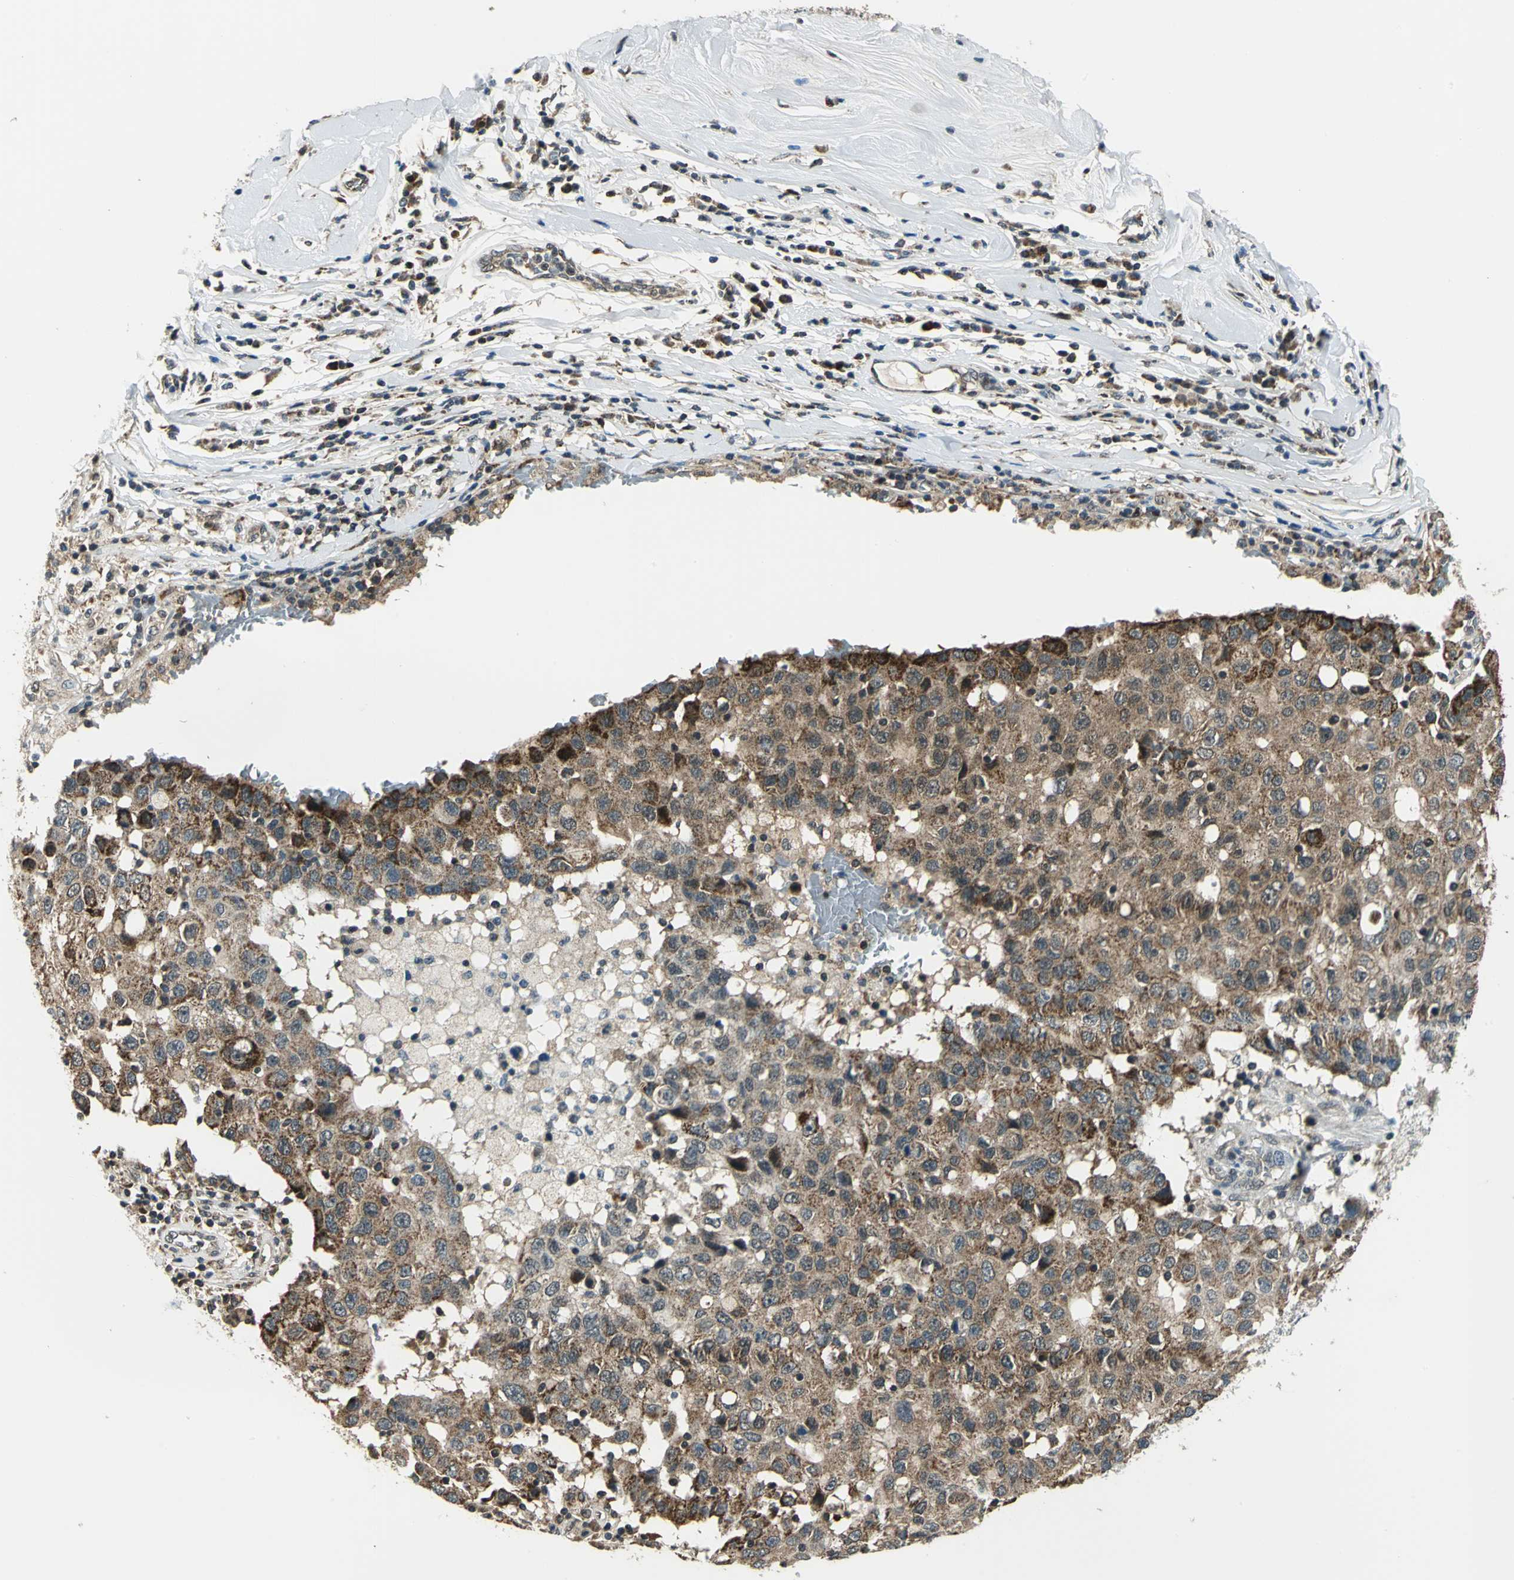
{"staining": {"intensity": "moderate", "quantity": ">75%", "location": "cytoplasmic/membranous"}, "tissue": "breast cancer", "cell_type": "Tumor cells", "image_type": "cancer", "snomed": [{"axis": "morphology", "description": "Duct carcinoma"}, {"axis": "topography", "description": "Breast"}], "caption": "A brown stain highlights moderate cytoplasmic/membranous staining of a protein in breast cancer (infiltrating ductal carcinoma) tumor cells.", "gene": "NUDT2", "patient": {"sex": "female", "age": 27}}